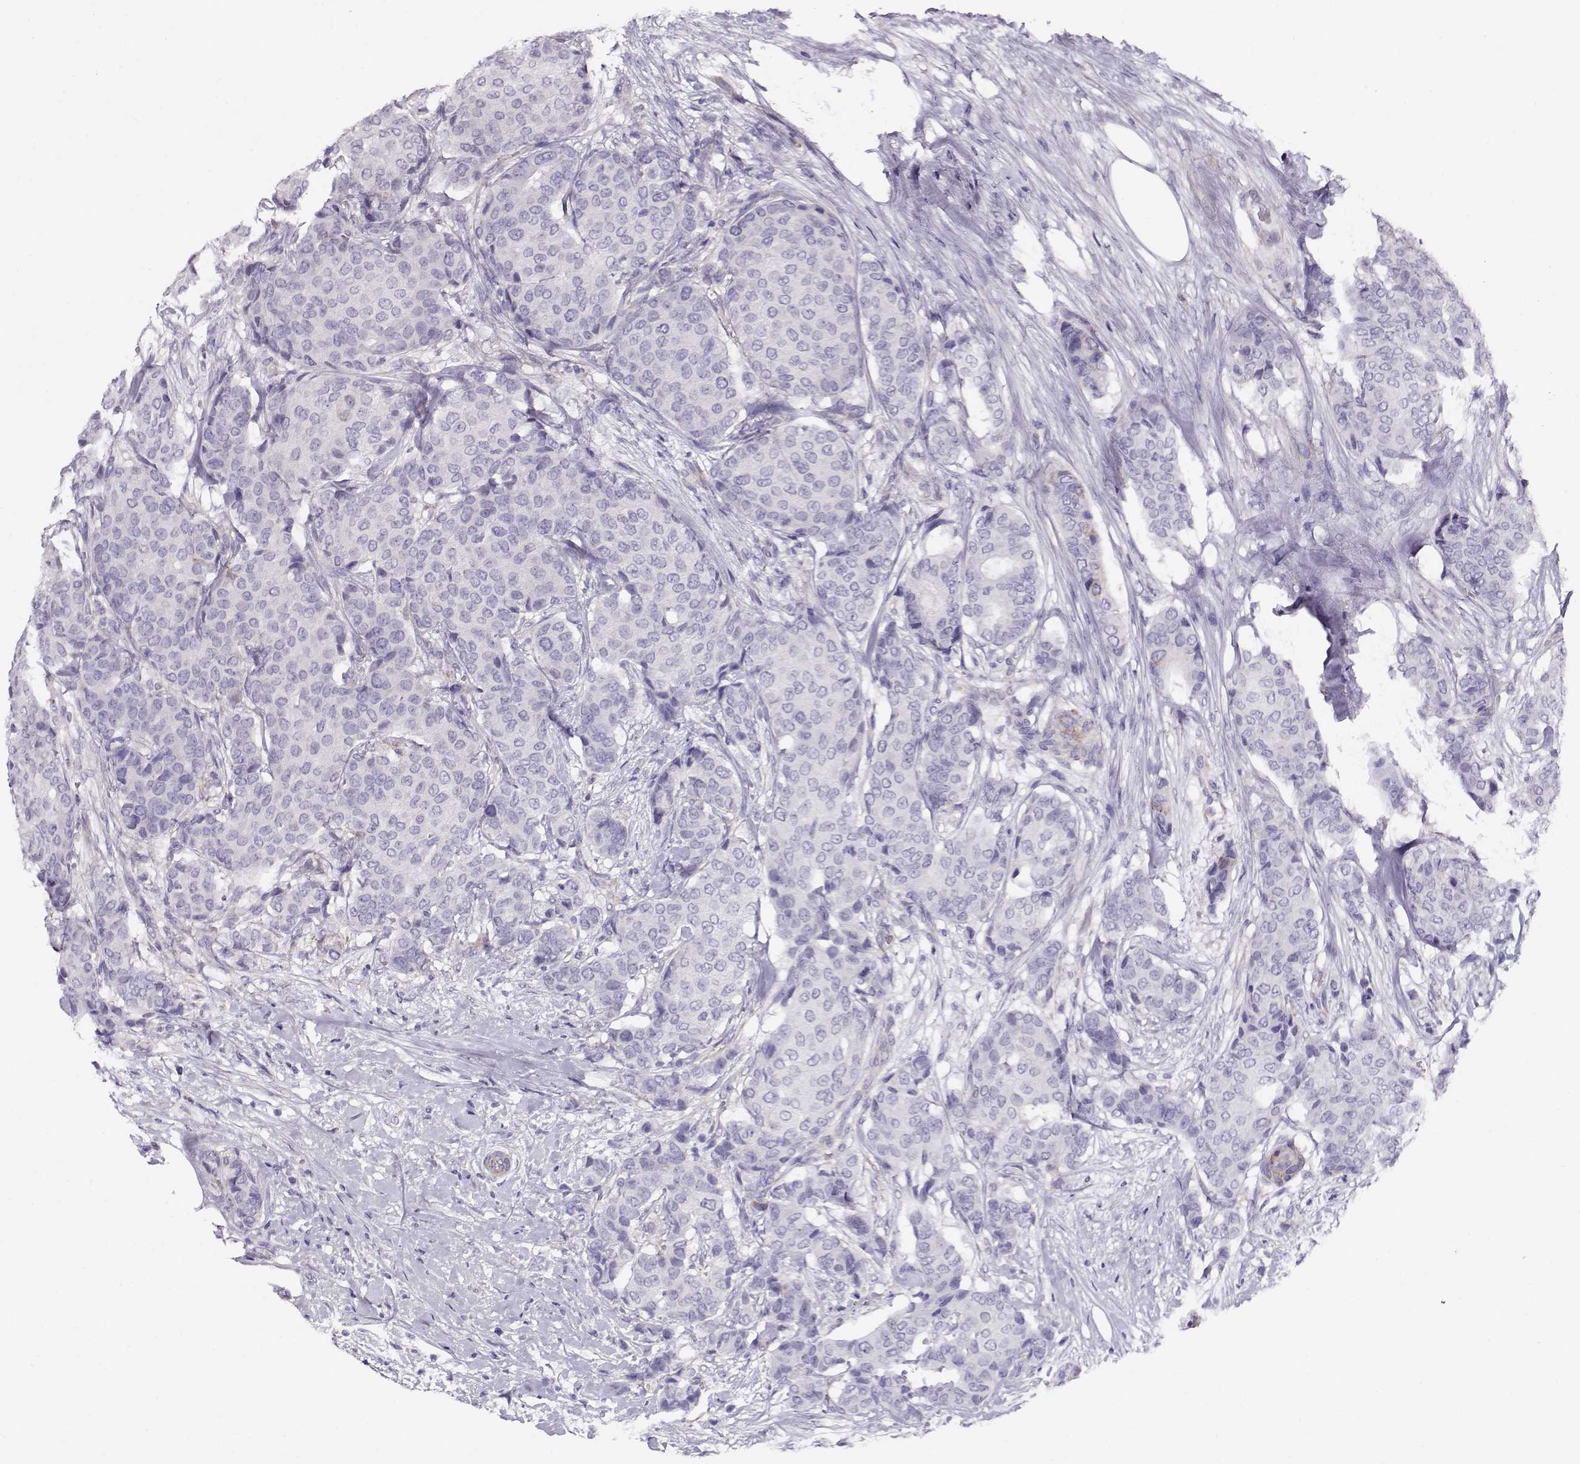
{"staining": {"intensity": "negative", "quantity": "none", "location": "none"}, "tissue": "breast cancer", "cell_type": "Tumor cells", "image_type": "cancer", "snomed": [{"axis": "morphology", "description": "Duct carcinoma"}, {"axis": "topography", "description": "Breast"}], "caption": "Immunohistochemical staining of infiltrating ductal carcinoma (breast) shows no significant staining in tumor cells.", "gene": "RBM44", "patient": {"sex": "female", "age": 75}}